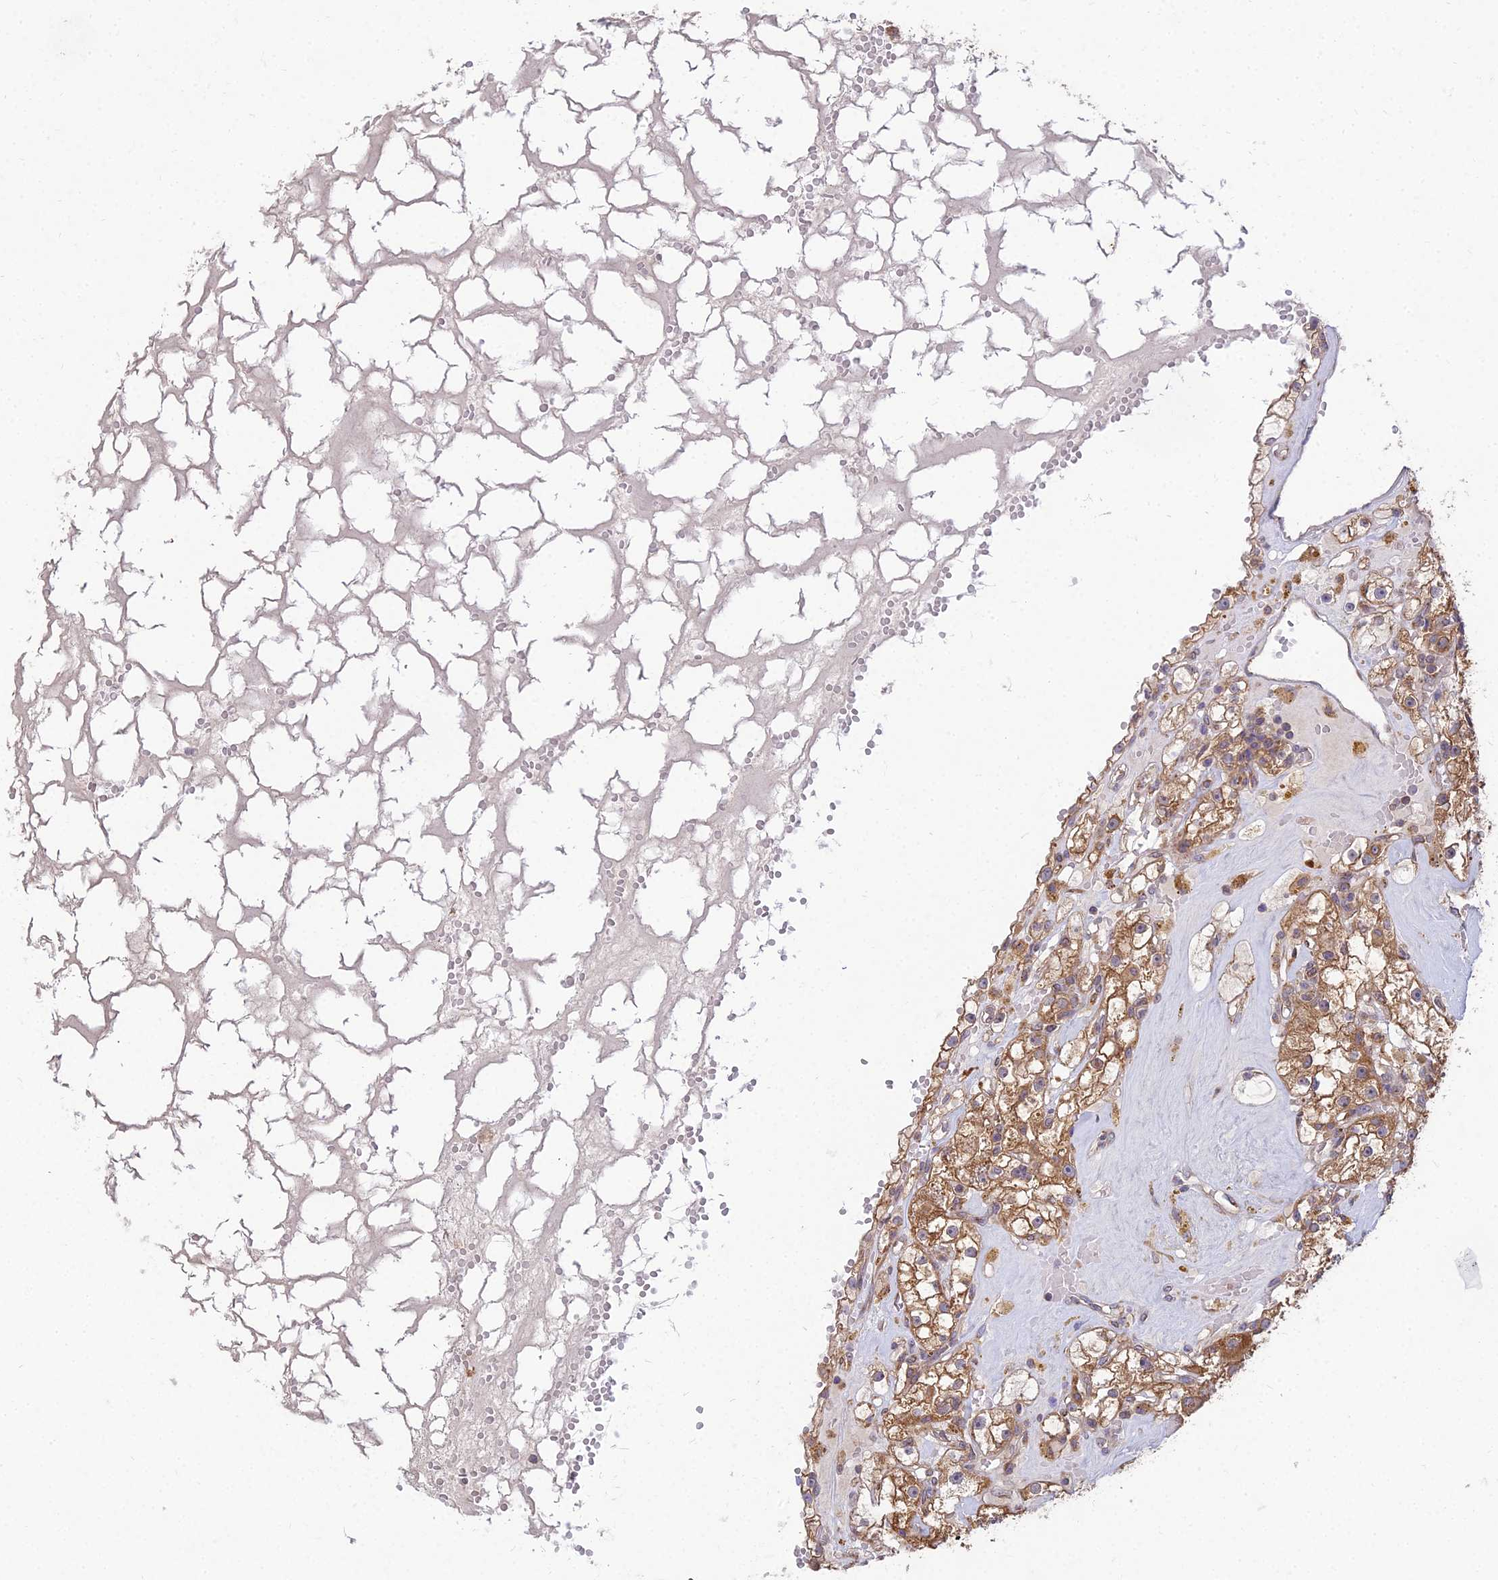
{"staining": {"intensity": "moderate", "quantity": ">75%", "location": "cytoplasmic/membranous"}, "tissue": "renal cancer", "cell_type": "Tumor cells", "image_type": "cancer", "snomed": [{"axis": "morphology", "description": "Adenocarcinoma, NOS"}, {"axis": "topography", "description": "Kidney"}], "caption": "An immunohistochemistry photomicrograph of neoplastic tissue is shown. Protein staining in brown labels moderate cytoplasmic/membranous positivity in renal cancer (adenocarcinoma) within tumor cells. Nuclei are stained in blue.", "gene": "NXNL2", "patient": {"sex": "male", "age": 56}}